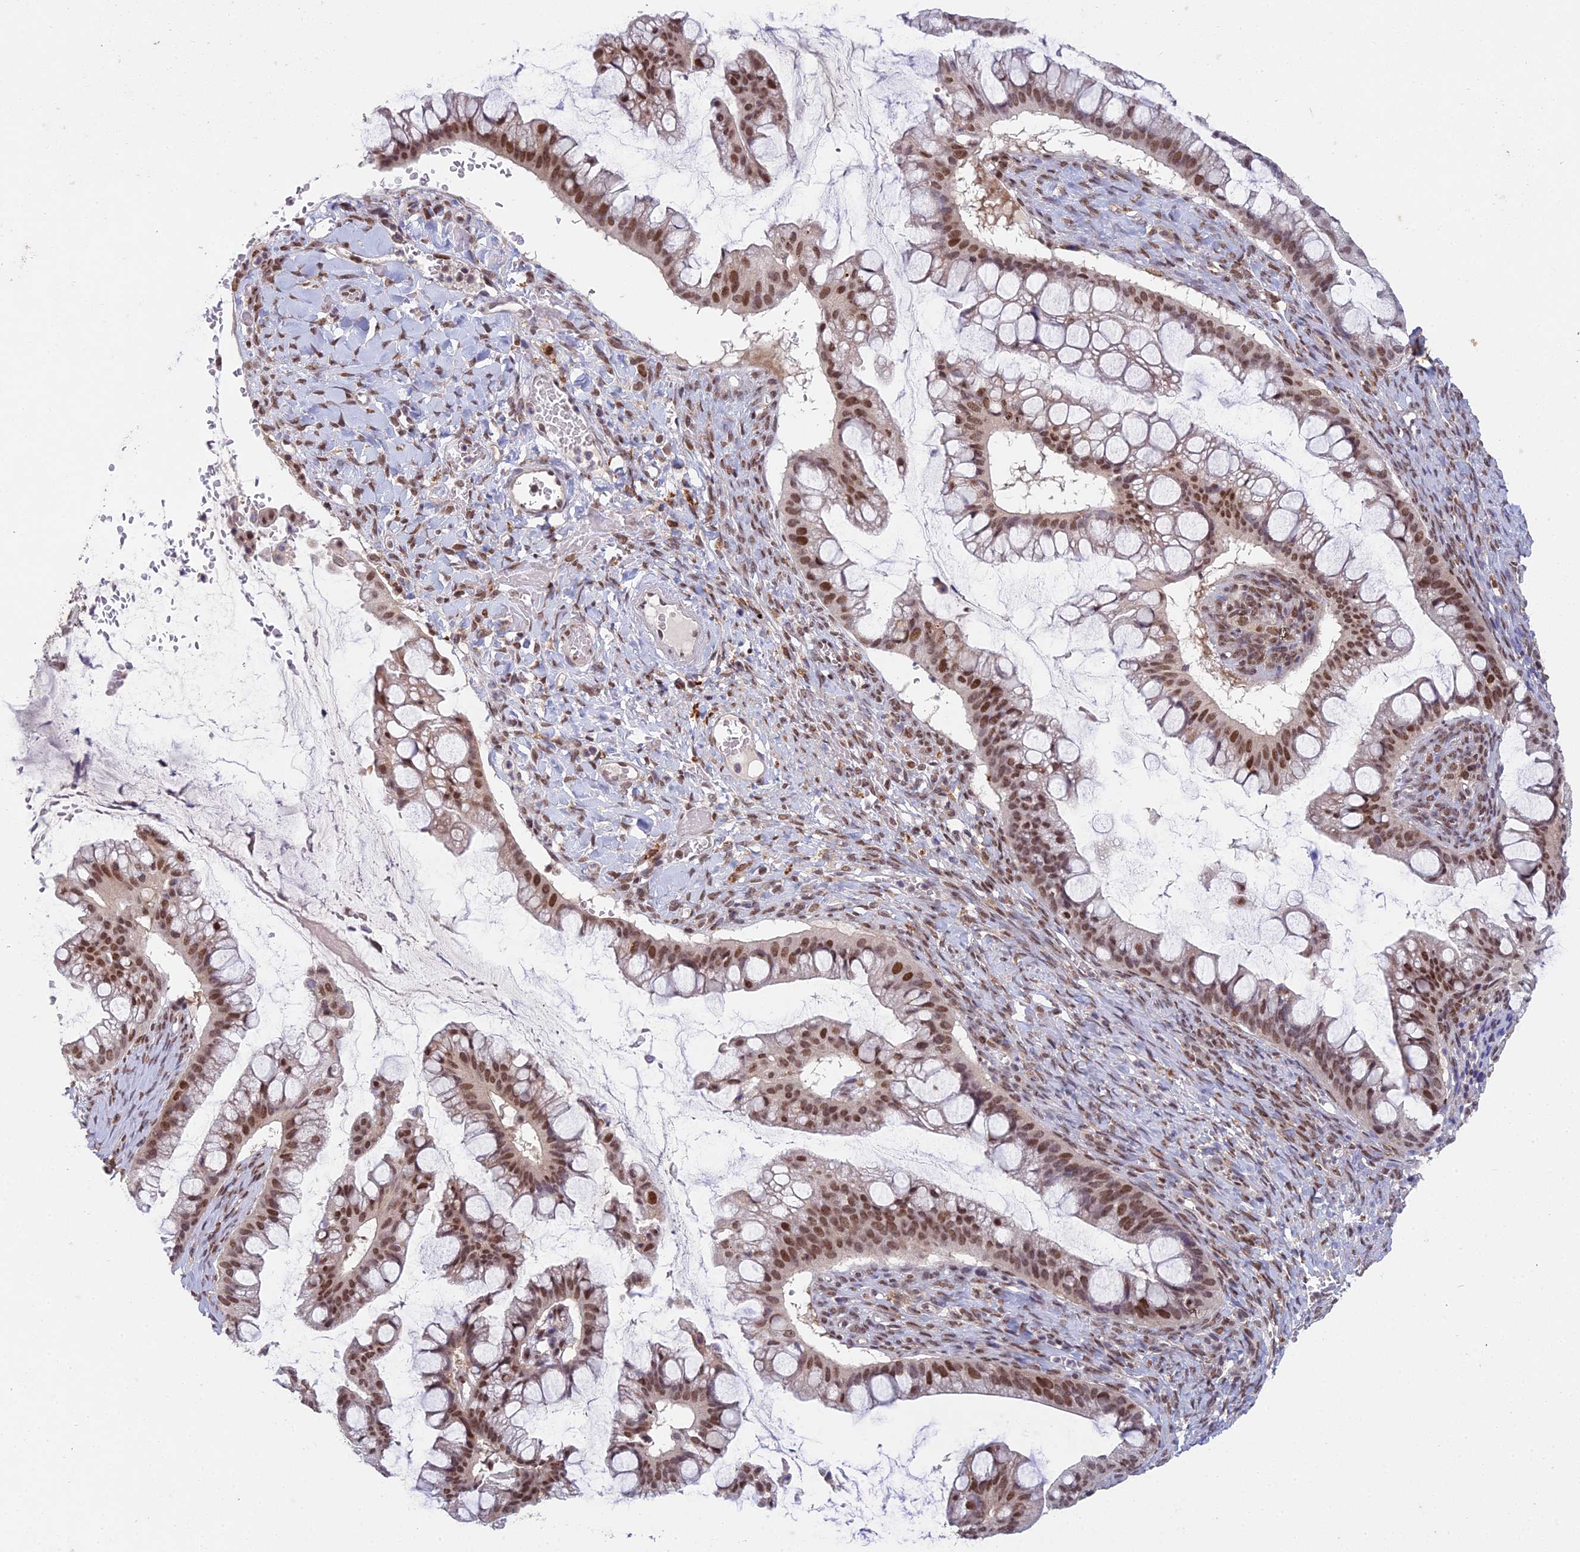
{"staining": {"intensity": "moderate", "quantity": ">75%", "location": "nuclear"}, "tissue": "ovarian cancer", "cell_type": "Tumor cells", "image_type": "cancer", "snomed": [{"axis": "morphology", "description": "Cystadenocarcinoma, mucinous, NOS"}, {"axis": "topography", "description": "Ovary"}], "caption": "An immunohistochemistry (IHC) photomicrograph of neoplastic tissue is shown. Protein staining in brown highlights moderate nuclear positivity in ovarian cancer (mucinous cystadenocarcinoma) within tumor cells. (brown staining indicates protein expression, while blue staining denotes nuclei).", "gene": "ABHD17A", "patient": {"sex": "female", "age": 73}}